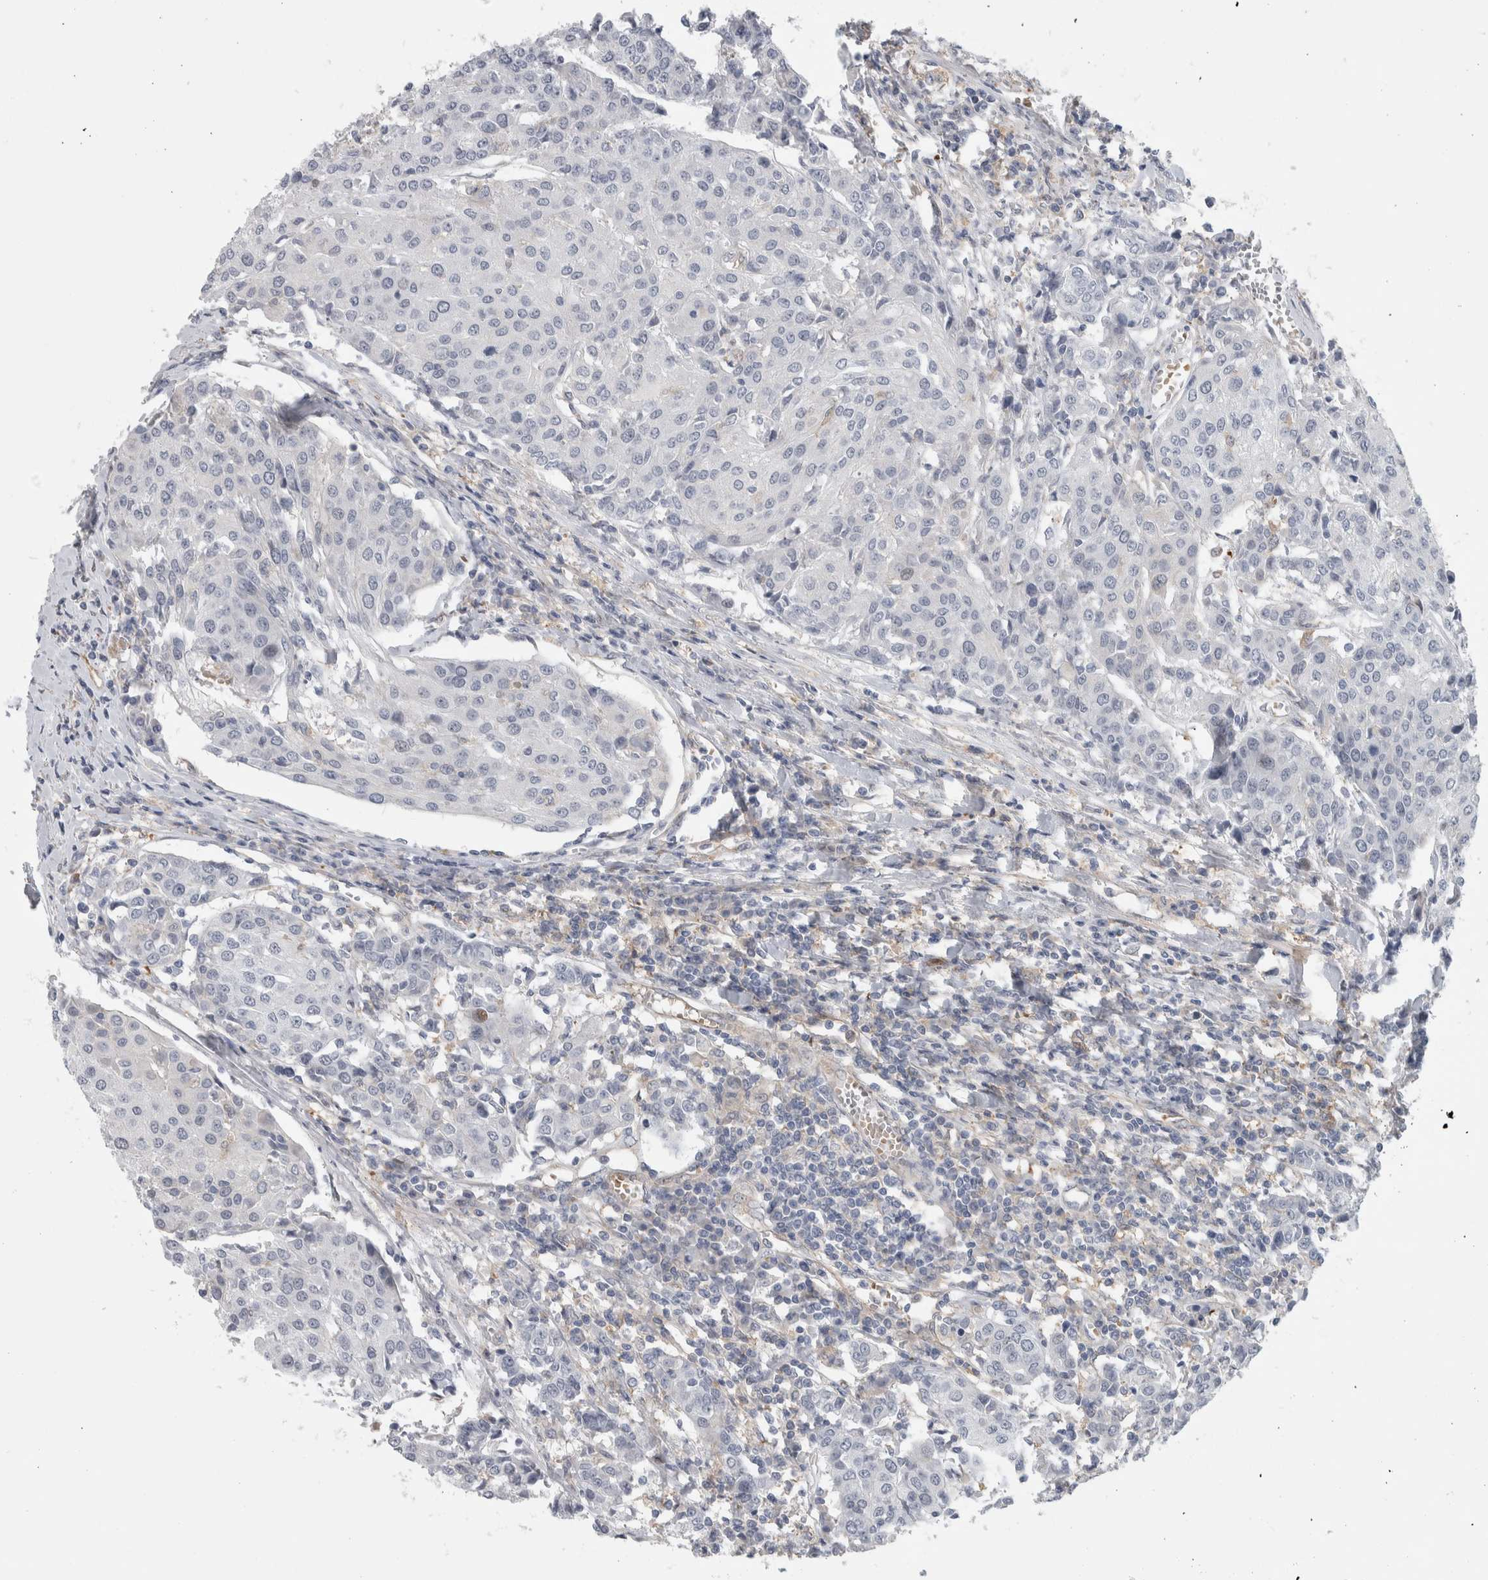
{"staining": {"intensity": "negative", "quantity": "none", "location": "none"}, "tissue": "urothelial cancer", "cell_type": "Tumor cells", "image_type": "cancer", "snomed": [{"axis": "morphology", "description": "Urothelial carcinoma, High grade"}, {"axis": "topography", "description": "Urinary bladder"}], "caption": "Urothelial carcinoma (high-grade) stained for a protein using immunohistochemistry demonstrates no expression tumor cells.", "gene": "MSL1", "patient": {"sex": "female", "age": 85}}